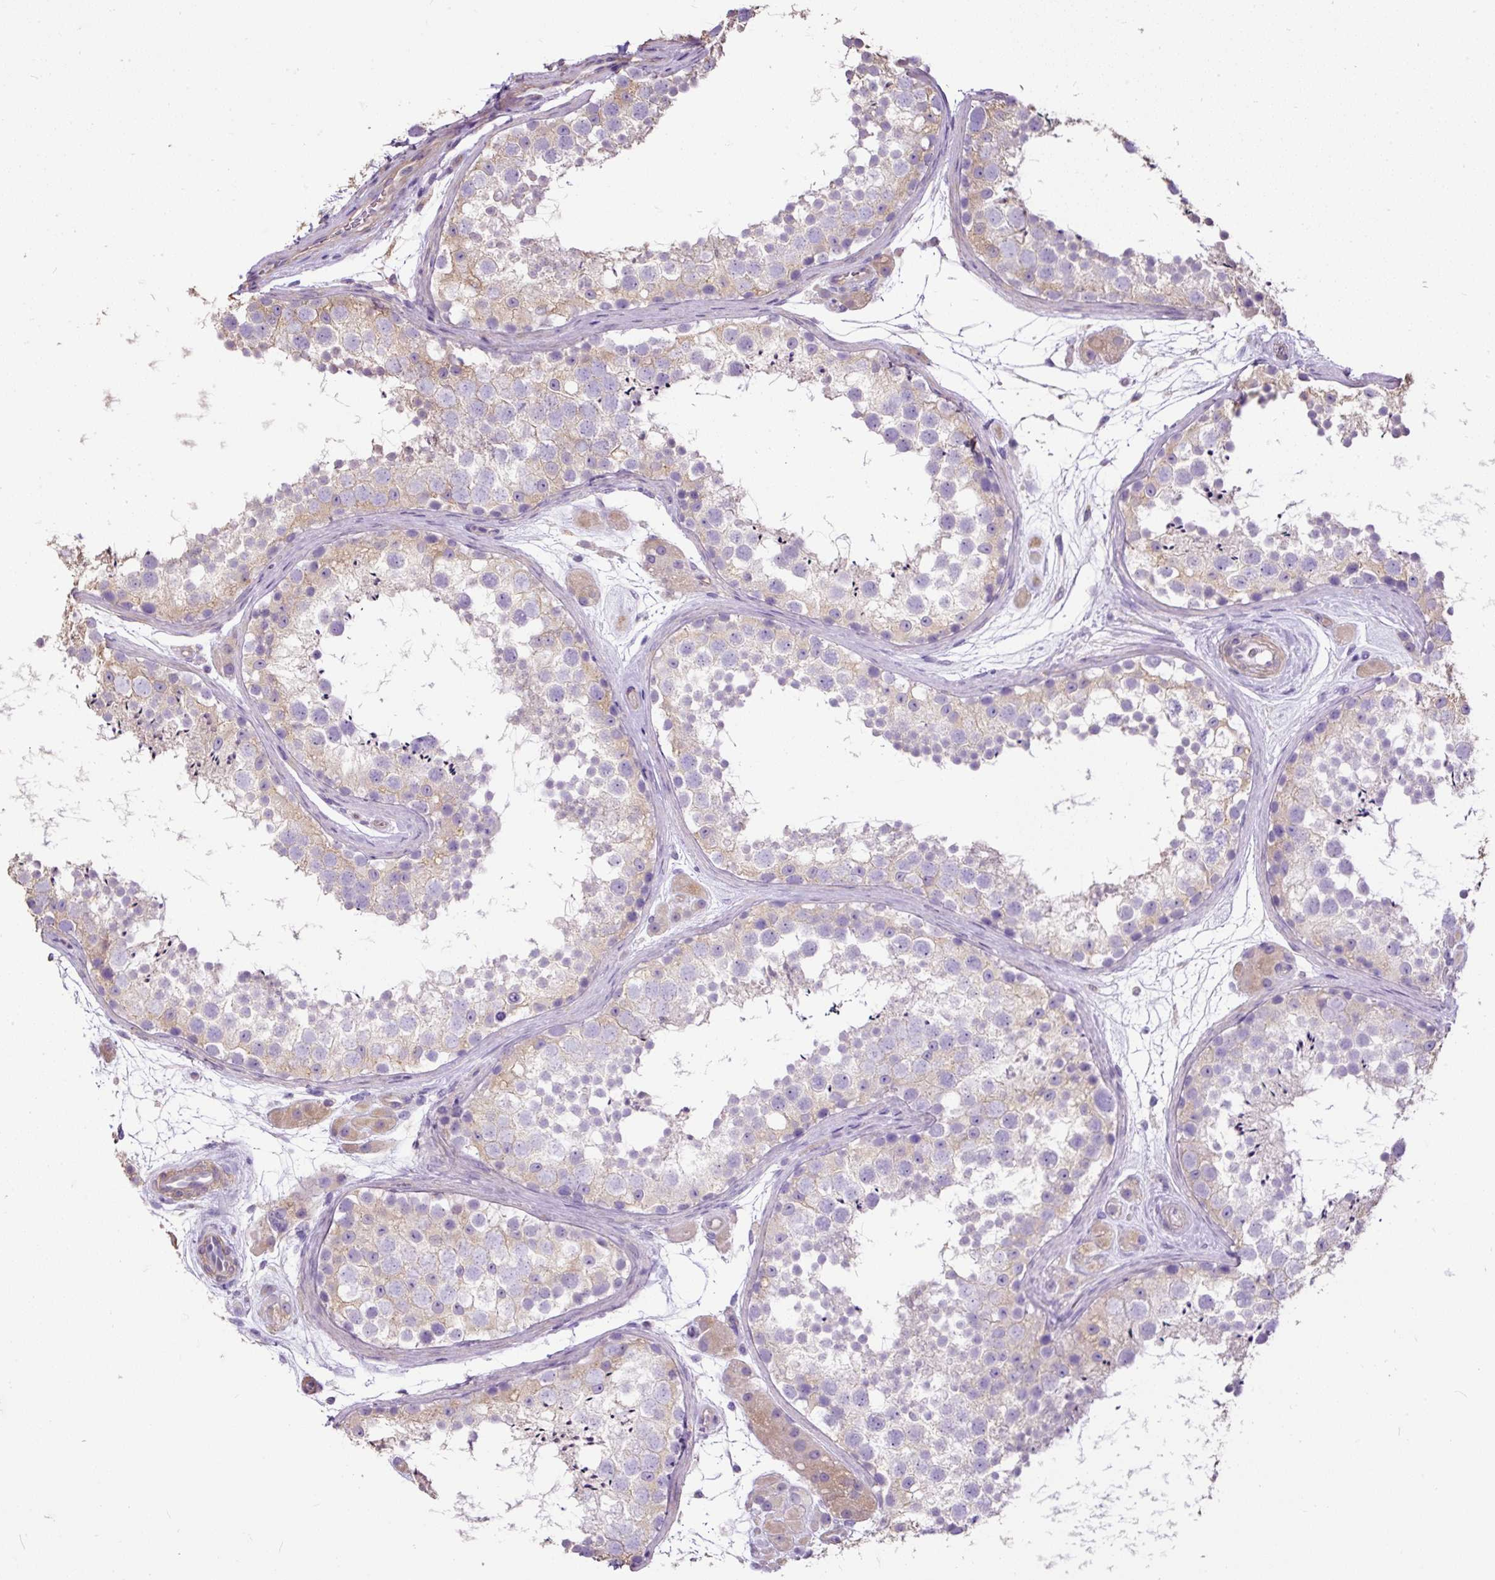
{"staining": {"intensity": "weak", "quantity": "25%-75%", "location": "cytoplasmic/membranous"}, "tissue": "testis", "cell_type": "Cells in seminiferous ducts", "image_type": "normal", "snomed": [{"axis": "morphology", "description": "Normal tissue, NOS"}, {"axis": "topography", "description": "Testis"}], "caption": "The immunohistochemical stain labels weak cytoplasmic/membranous staining in cells in seminiferous ducts of normal testis.", "gene": "PDIA2", "patient": {"sex": "male", "age": 41}}